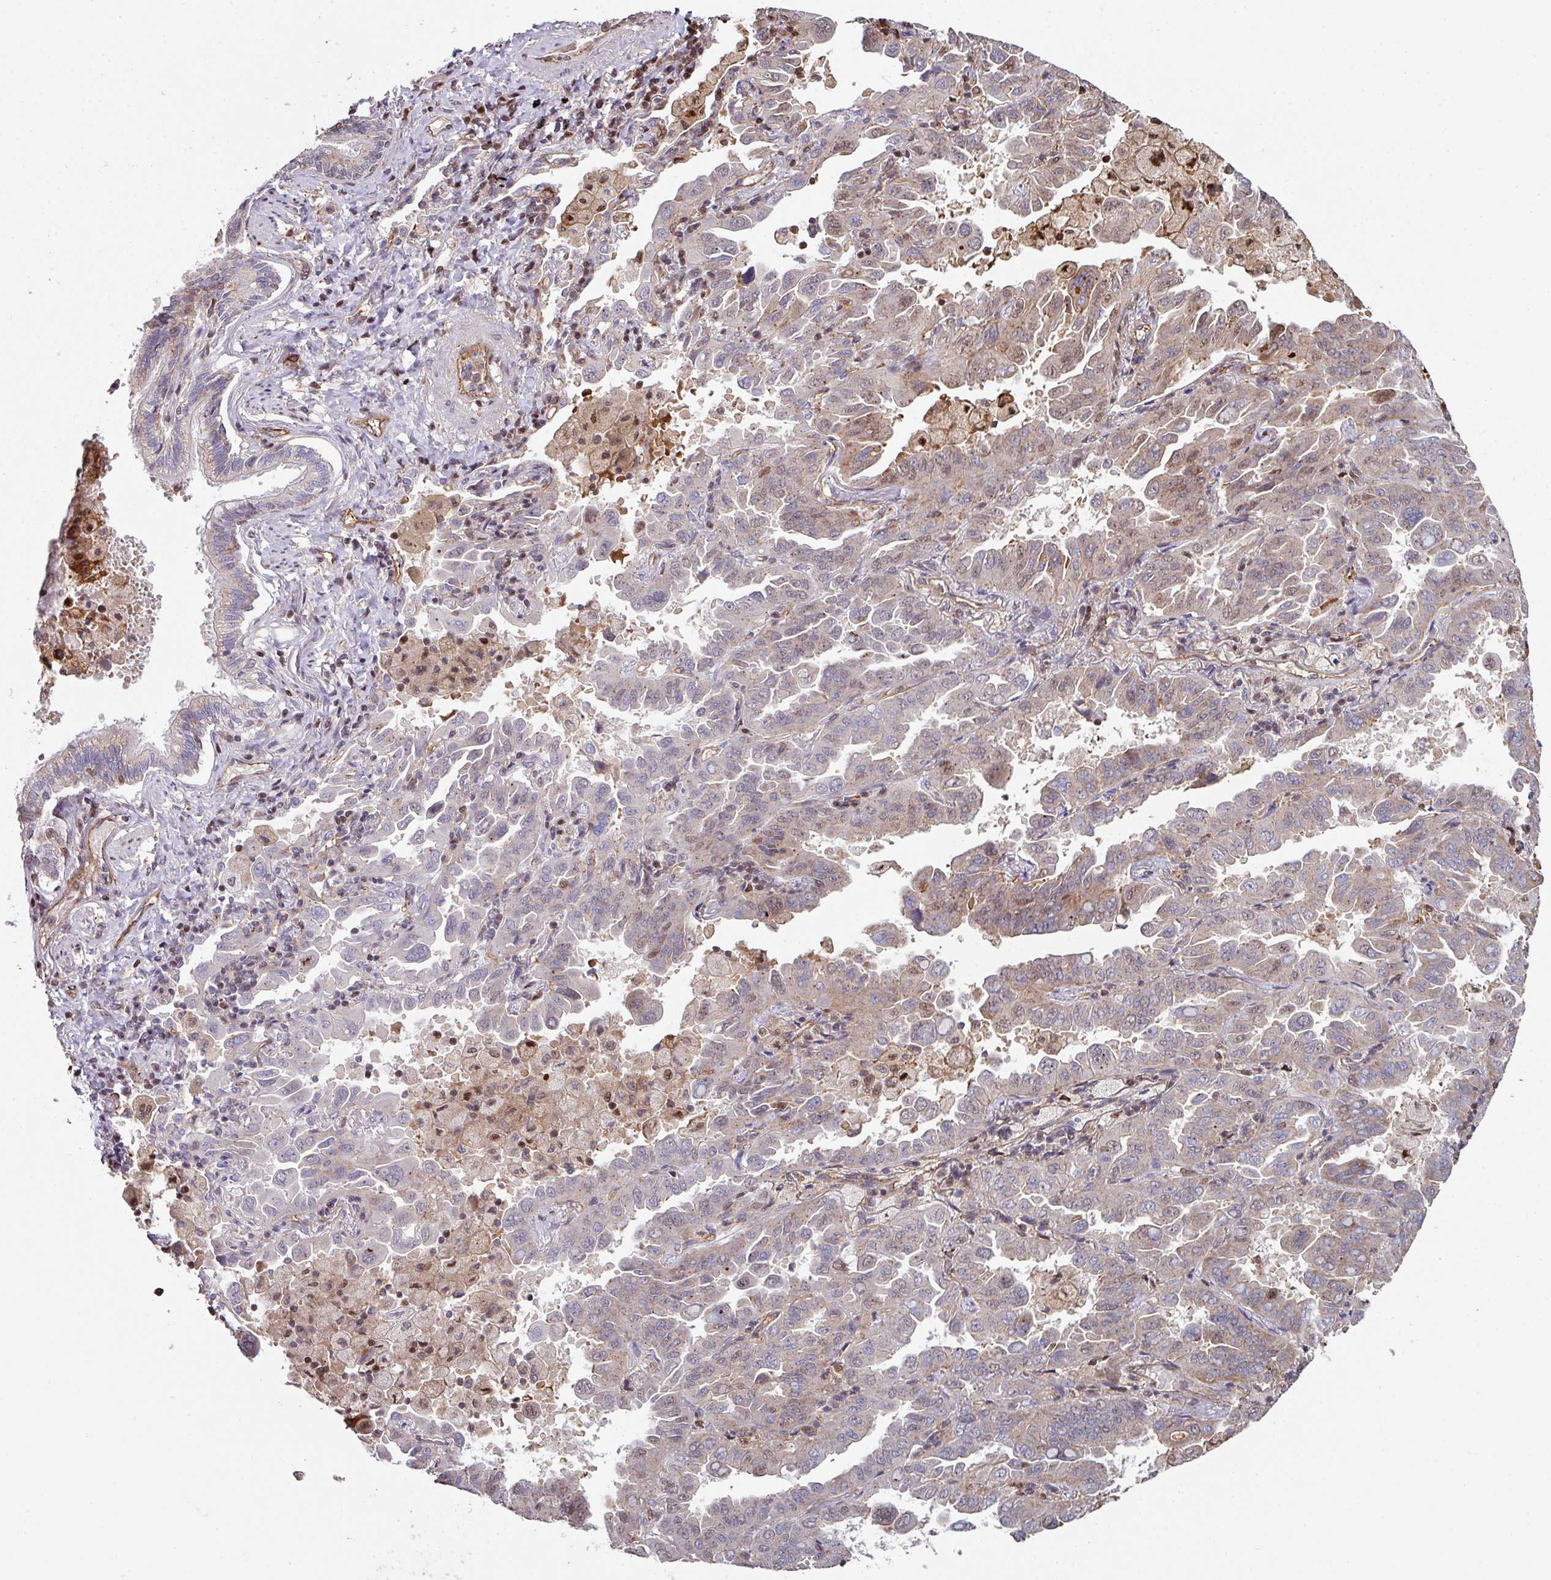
{"staining": {"intensity": "weak", "quantity": "<25%", "location": "cytoplasmic/membranous"}, "tissue": "lung cancer", "cell_type": "Tumor cells", "image_type": "cancer", "snomed": [{"axis": "morphology", "description": "Adenocarcinoma, NOS"}, {"axis": "topography", "description": "Lung"}], "caption": "Protein analysis of lung cancer shows no significant staining in tumor cells.", "gene": "ANO9", "patient": {"sex": "male", "age": 64}}